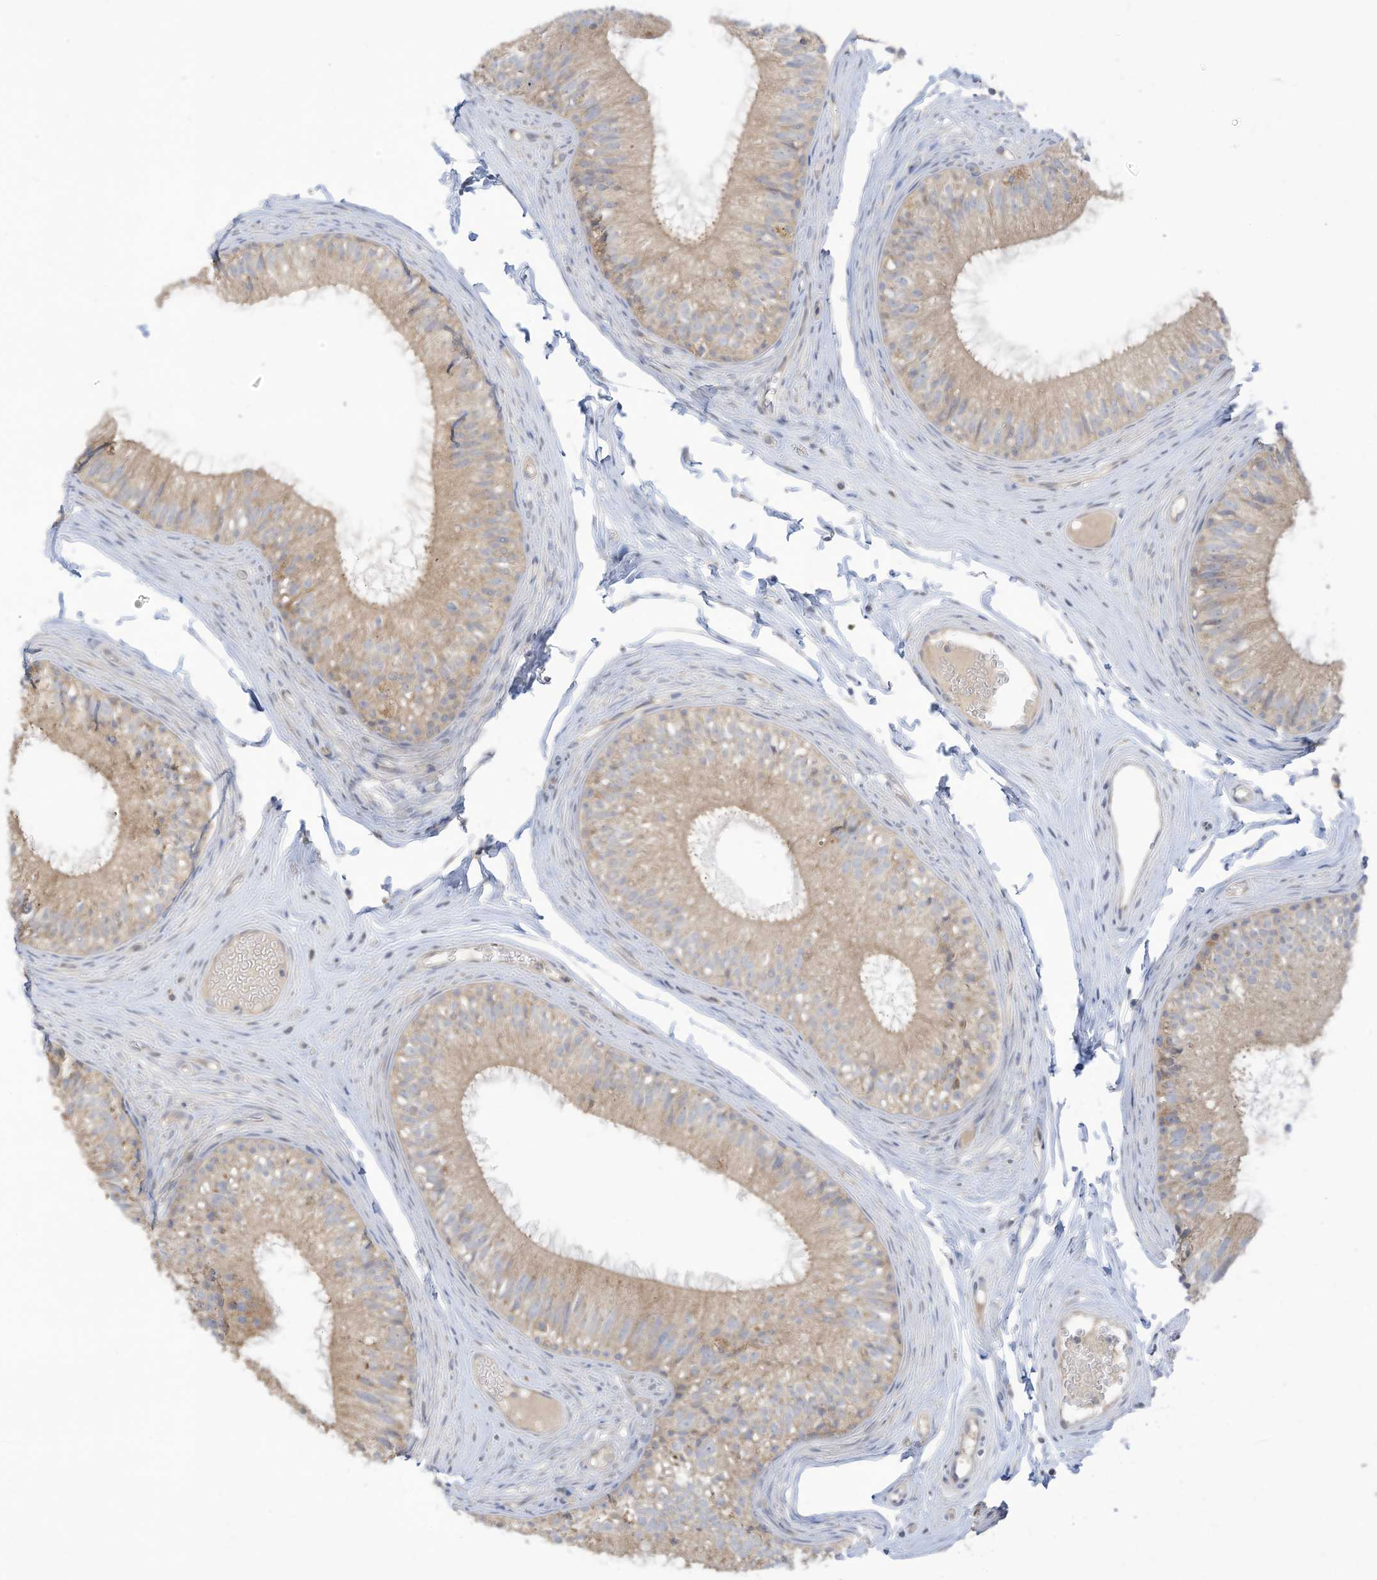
{"staining": {"intensity": "weak", "quantity": "25%-75%", "location": "cytoplasmic/membranous"}, "tissue": "epididymis", "cell_type": "Glandular cells", "image_type": "normal", "snomed": [{"axis": "morphology", "description": "Normal tissue, NOS"}, {"axis": "morphology", "description": "Seminoma in situ"}, {"axis": "topography", "description": "Testis"}, {"axis": "topography", "description": "Epididymis"}], "caption": "Immunohistochemistry image of unremarkable epididymis: epididymis stained using immunohistochemistry displays low levels of weak protein expression localized specifically in the cytoplasmic/membranous of glandular cells, appearing as a cytoplasmic/membranous brown color.", "gene": "LRRN2", "patient": {"sex": "male", "age": 28}}